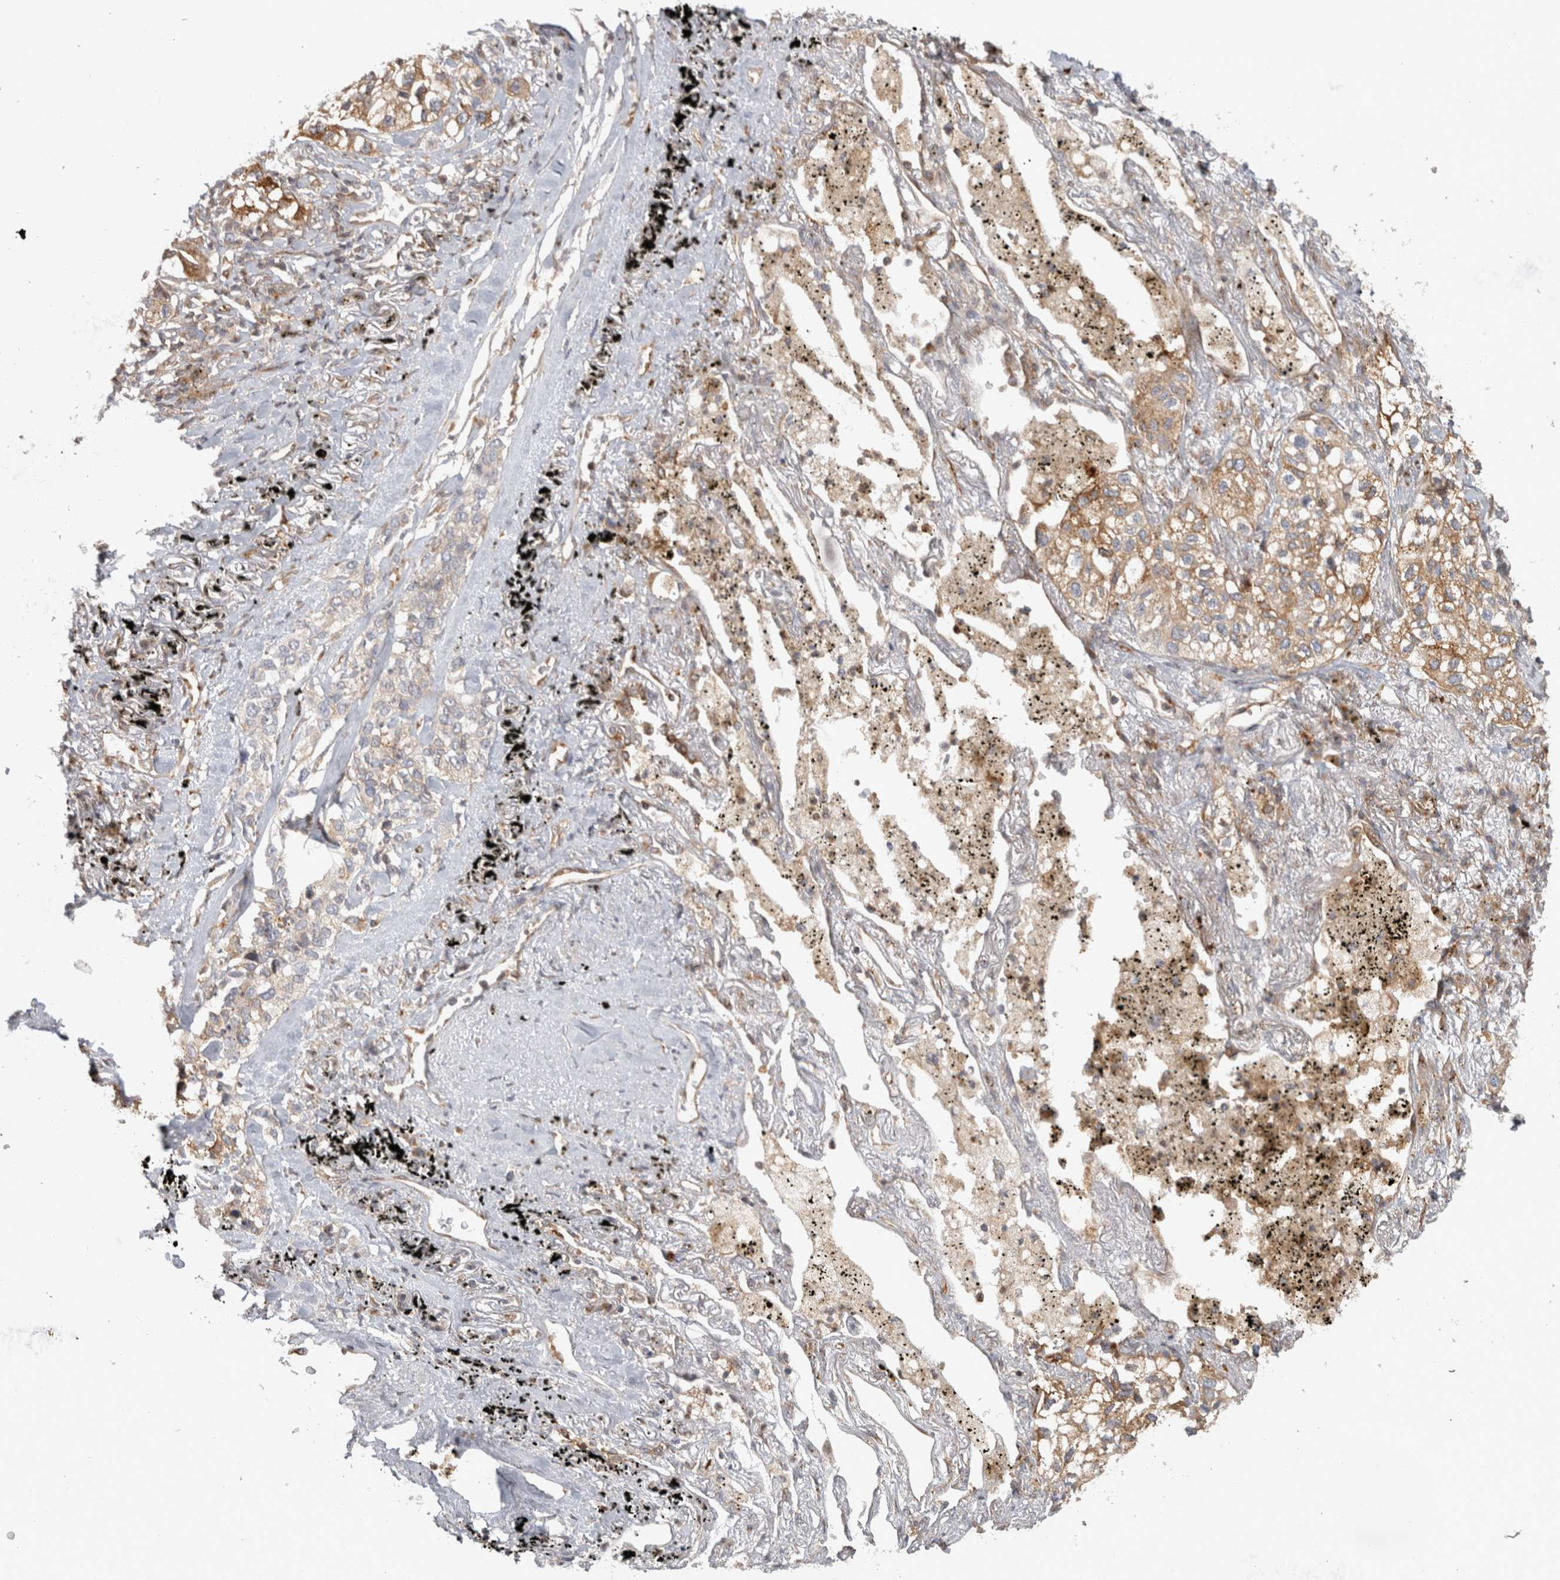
{"staining": {"intensity": "weak", "quantity": "25%-75%", "location": "cytoplasmic/membranous"}, "tissue": "lung cancer", "cell_type": "Tumor cells", "image_type": "cancer", "snomed": [{"axis": "morphology", "description": "Adenocarcinoma, NOS"}, {"axis": "topography", "description": "Lung"}], "caption": "Lung cancer stained for a protein (brown) exhibits weak cytoplasmic/membranous positive staining in about 25%-75% of tumor cells.", "gene": "HLA-E", "patient": {"sex": "male", "age": 63}}